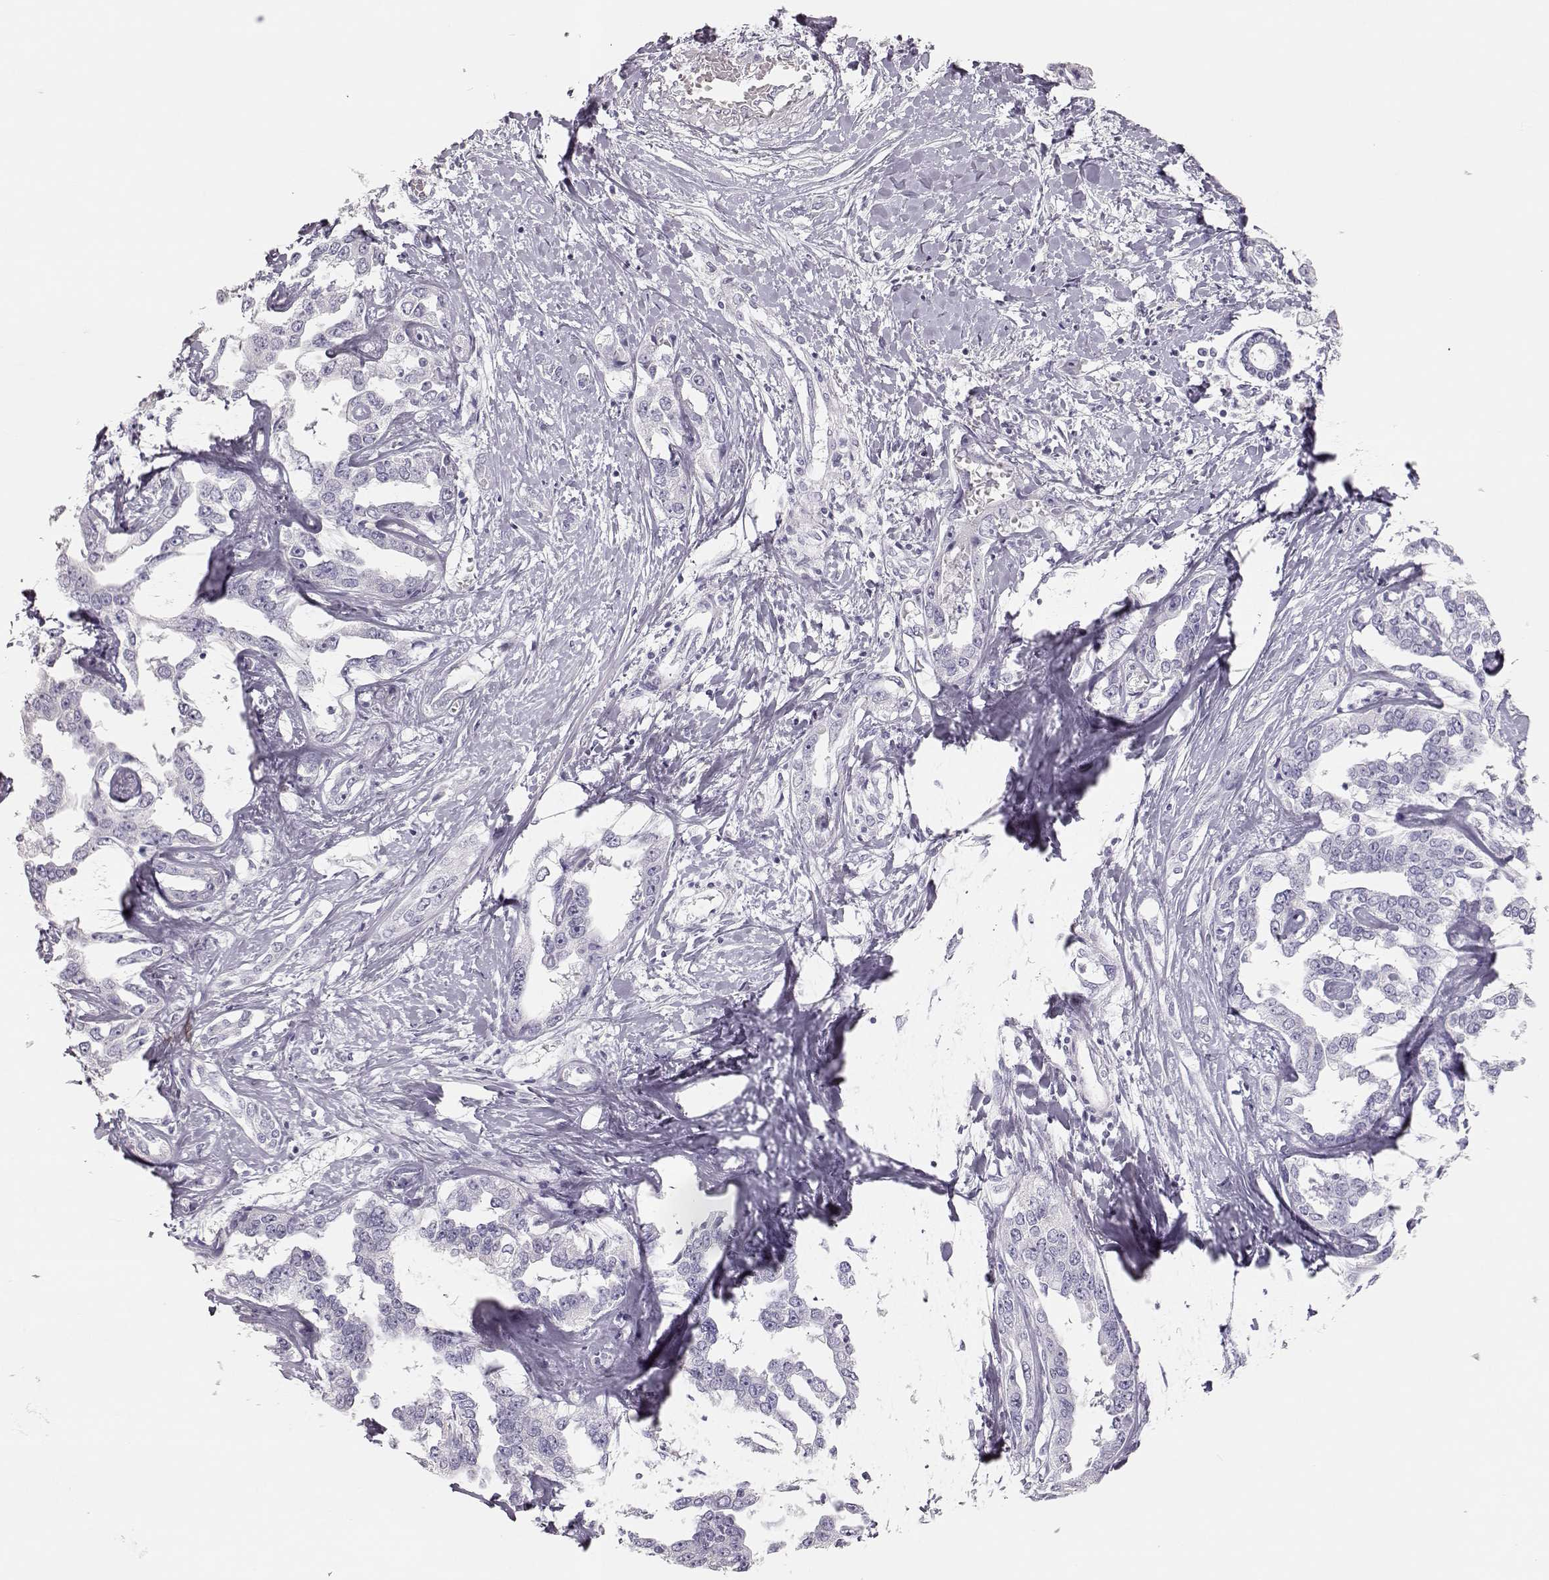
{"staining": {"intensity": "negative", "quantity": "none", "location": "none"}, "tissue": "liver cancer", "cell_type": "Tumor cells", "image_type": "cancer", "snomed": [{"axis": "morphology", "description": "Cholangiocarcinoma"}, {"axis": "topography", "description": "Liver"}], "caption": "This micrograph is of cholangiocarcinoma (liver) stained with IHC to label a protein in brown with the nuclei are counter-stained blue. There is no positivity in tumor cells.", "gene": "LEPR", "patient": {"sex": "male", "age": 59}}